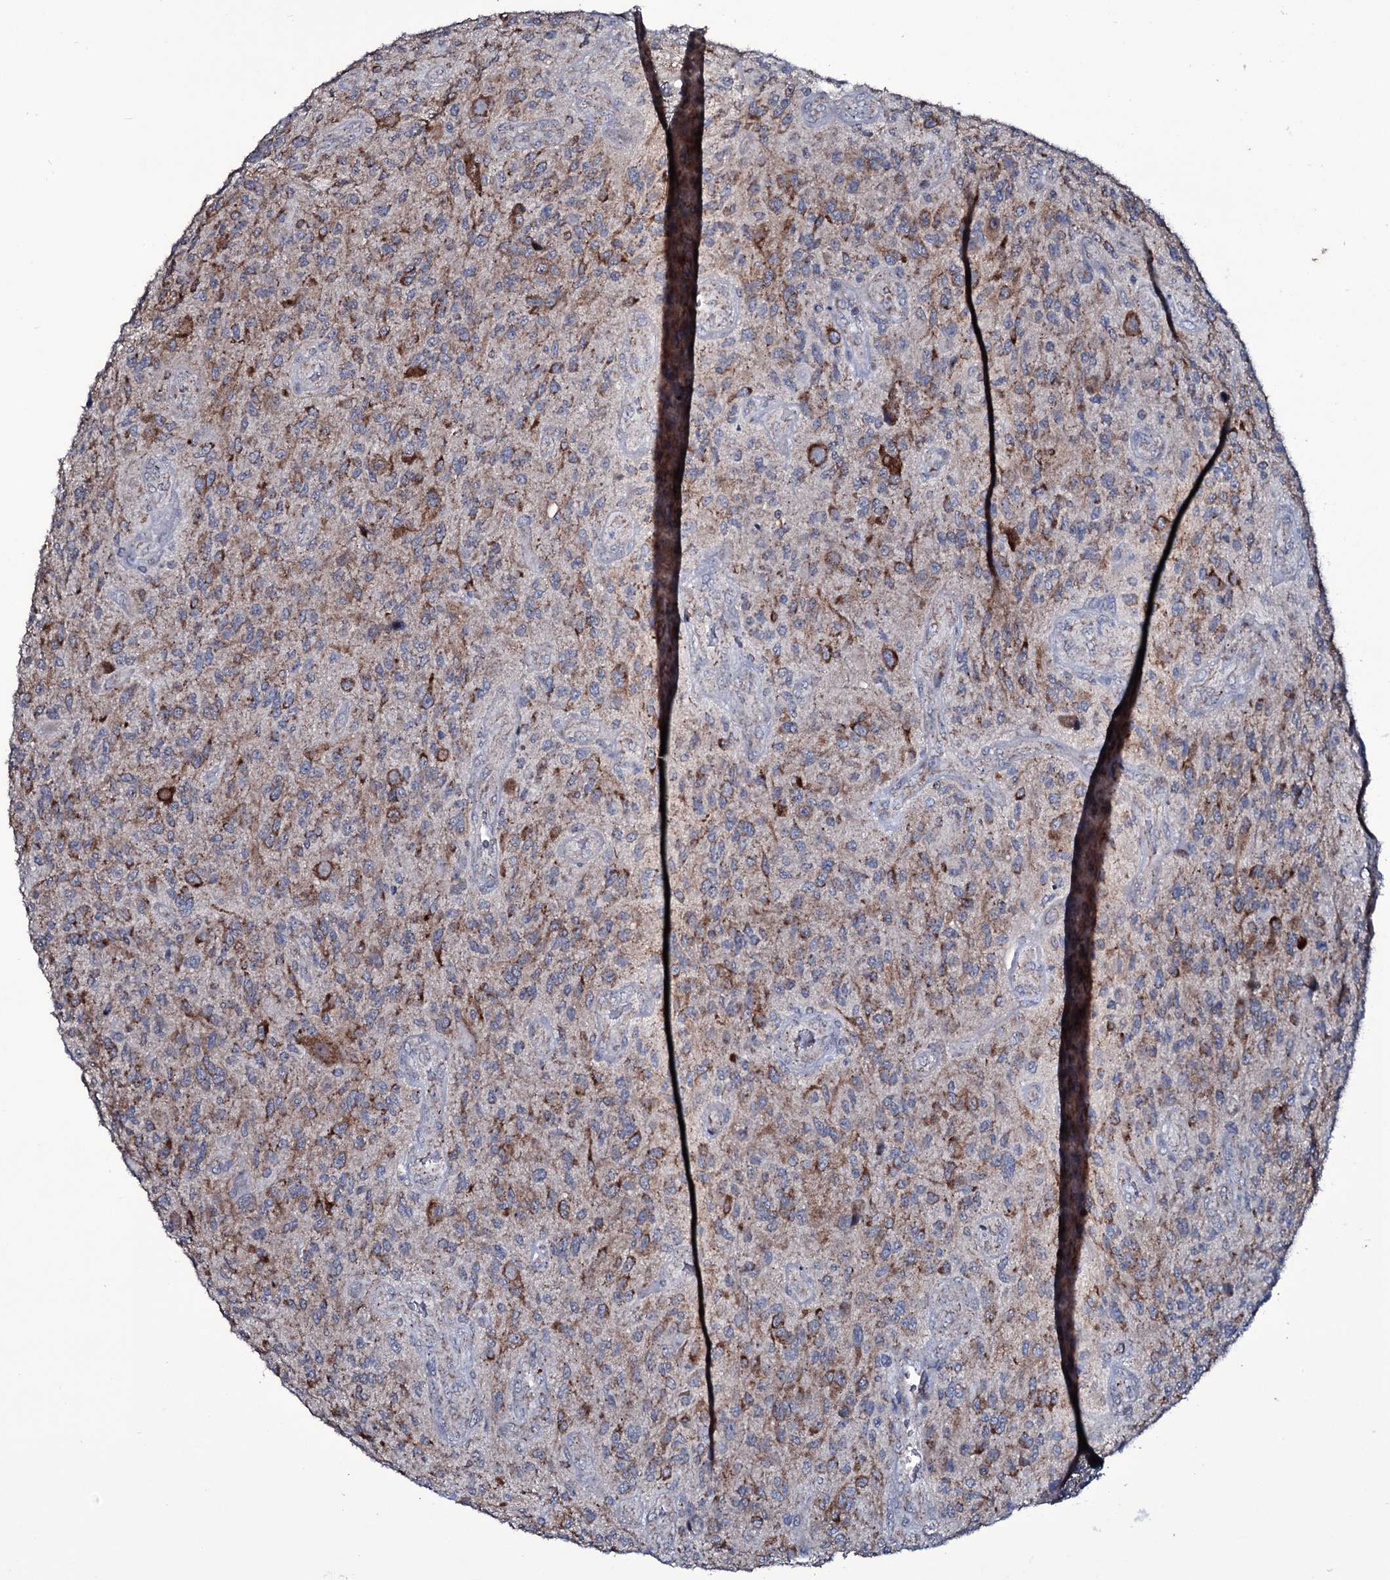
{"staining": {"intensity": "moderate", "quantity": "25%-75%", "location": "cytoplasmic/membranous"}, "tissue": "glioma", "cell_type": "Tumor cells", "image_type": "cancer", "snomed": [{"axis": "morphology", "description": "Glioma, malignant, High grade"}, {"axis": "topography", "description": "Brain"}], "caption": "IHC of glioma exhibits medium levels of moderate cytoplasmic/membranous positivity in approximately 25%-75% of tumor cells. (DAB (3,3'-diaminobenzidine) = brown stain, brightfield microscopy at high magnification).", "gene": "WIPF3", "patient": {"sex": "male", "age": 47}}